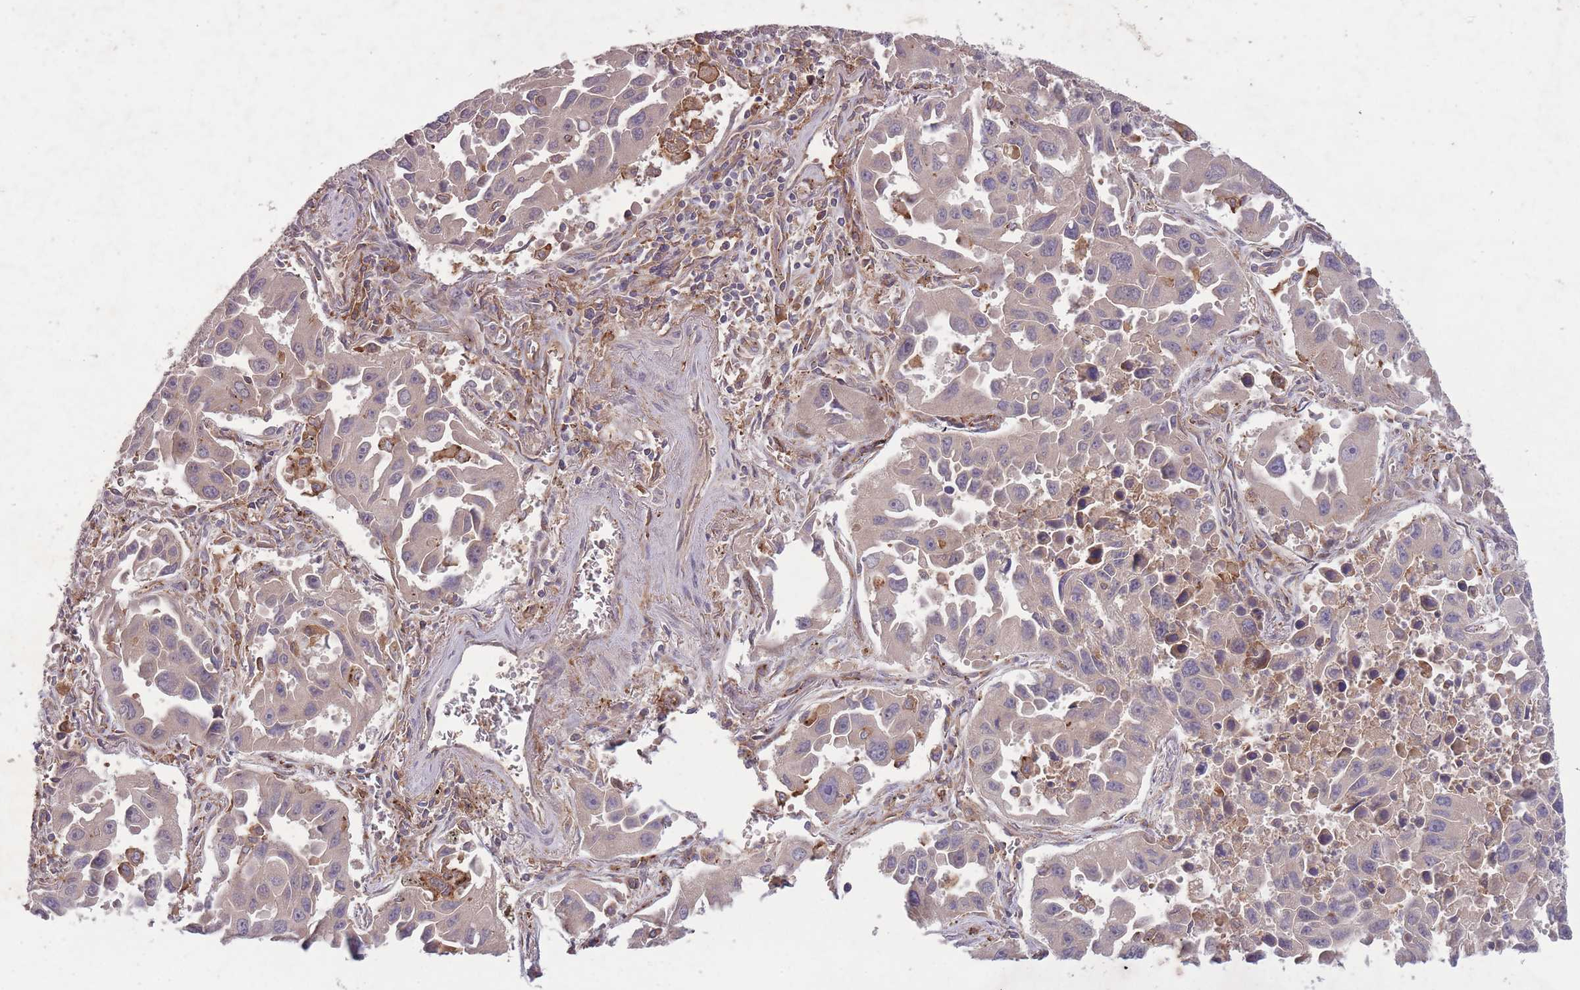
{"staining": {"intensity": "negative", "quantity": "none", "location": "none"}, "tissue": "lung cancer", "cell_type": "Tumor cells", "image_type": "cancer", "snomed": [{"axis": "morphology", "description": "Adenocarcinoma, NOS"}, {"axis": "topography", "description": "Lung"}], "caption": "Tumor cells are negative for brown protein staining in lung adenocarcinoma.", "gene": "OR2V2", "patient": {"sex": "male", "age": 66}}